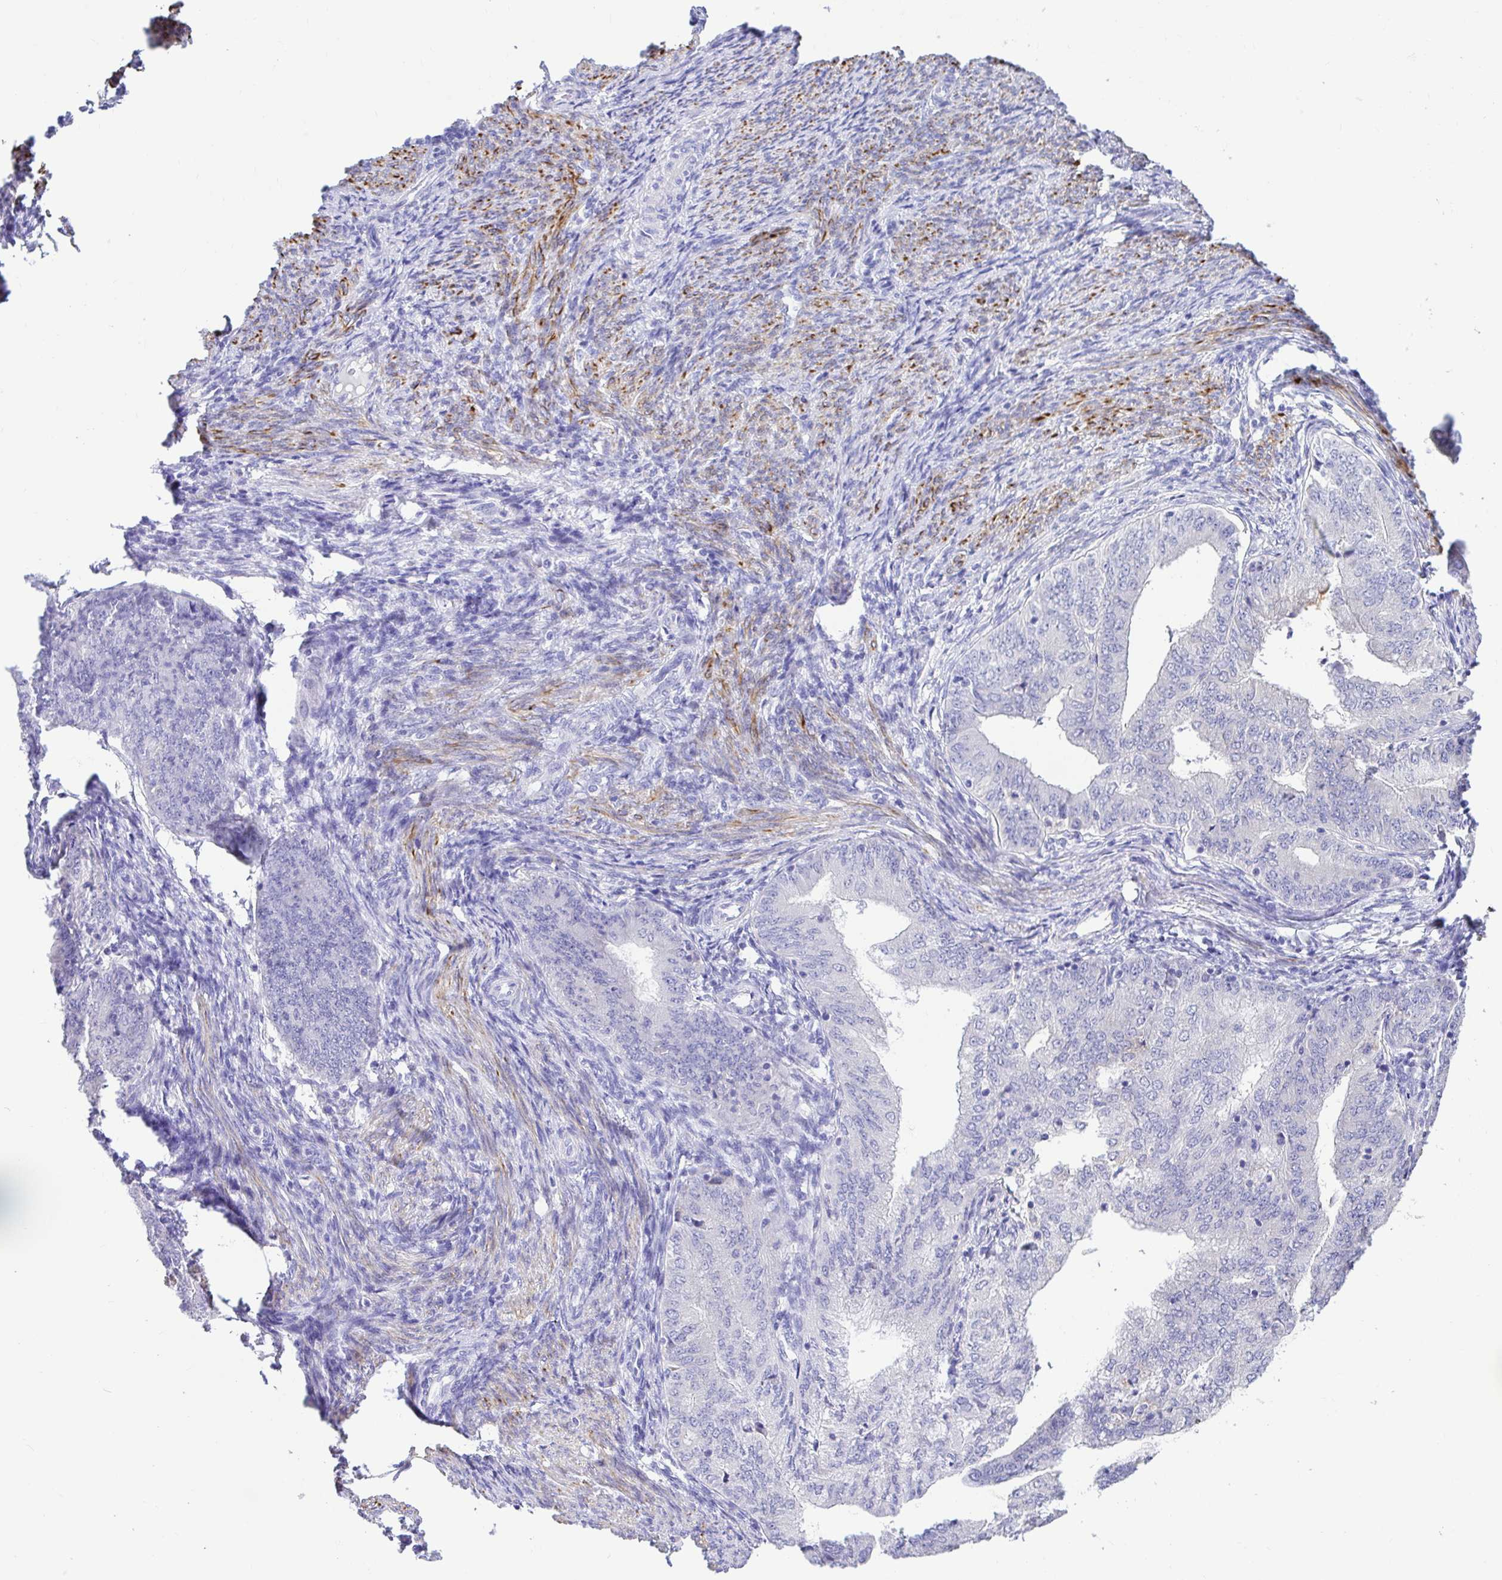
{"staining": {"intensity": "negative", "quantity": "none", "location": "none"}, "tissue": "endometrial cancer", "cell_type": "Tumor cells", "image_type": "cancer", "snomed": [{"axis": "morphology", "description": "Adenocarcinoma, NOS"}, {"axis": "topography", "description": "Endometrium"}], "caption": "Tumor cells are negative for brown protein staining in endometrial cancer. (DAB (3,3'-diaminobenzidine) IHC visualized using brightfield microscopy, high magnification).", "gene": "BACE2", "patient": {"sex": "female", "age": 57}}